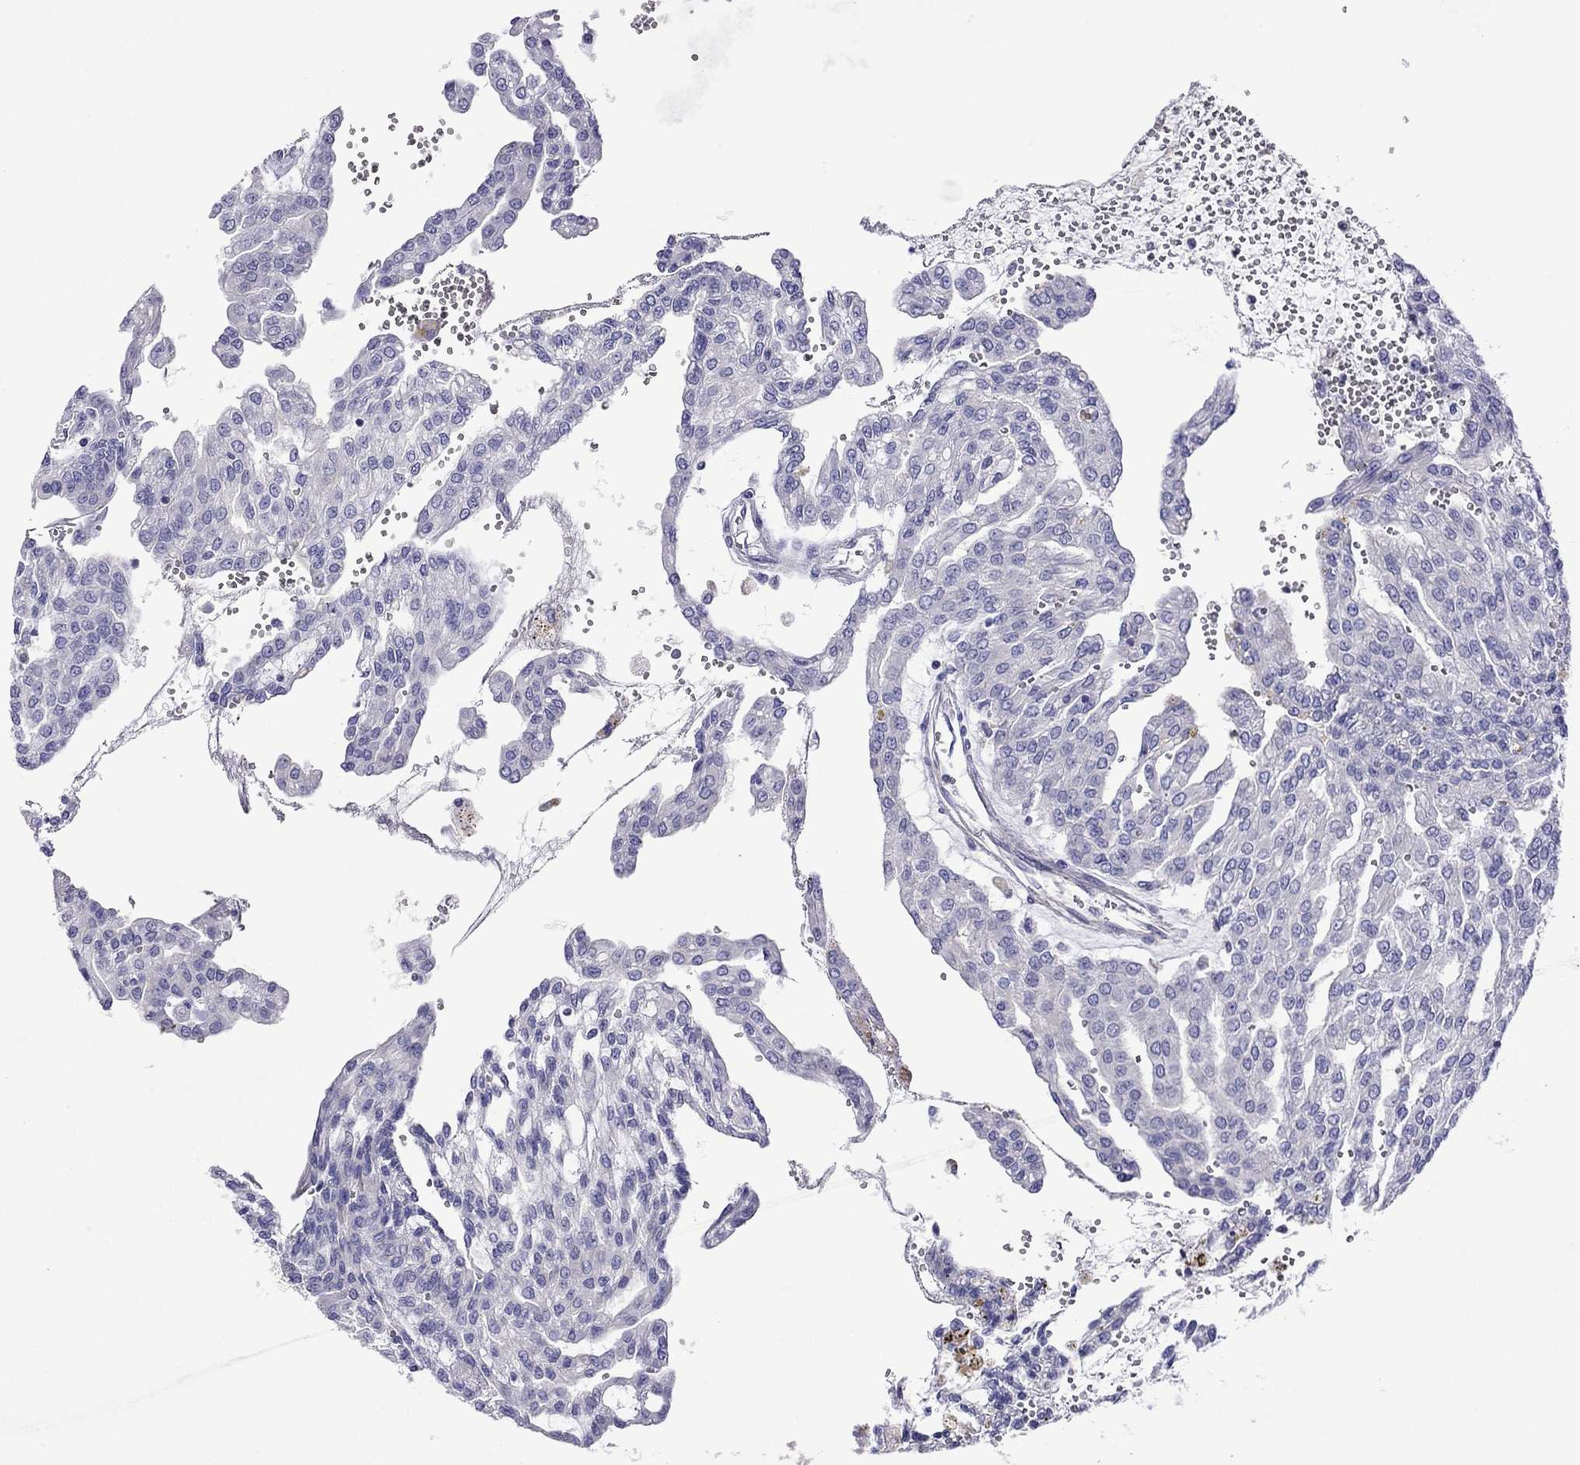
{"staining": {"intensity": "negative", "quantity": "none", "location": "none"}, "tissue": "renal cancer", "cell_type": "Tumor cells", "image_type": "cancer", "snomed": [{"axis": "morphology", "description": "Adenocarcinoma, NOS"}, {"axis": "topography", "description": "Kidney"}], "caption": "Immunohistochemistry (IHC) image of neoplastic tissue: human renal cancer (adenocarcinoma) stained with DAB (3,3'-diaminobenzidine) reveals no significant protein positivity in tumor cells.", "gene": "STAR", "patient": {"sex": "male", "age": 63}}